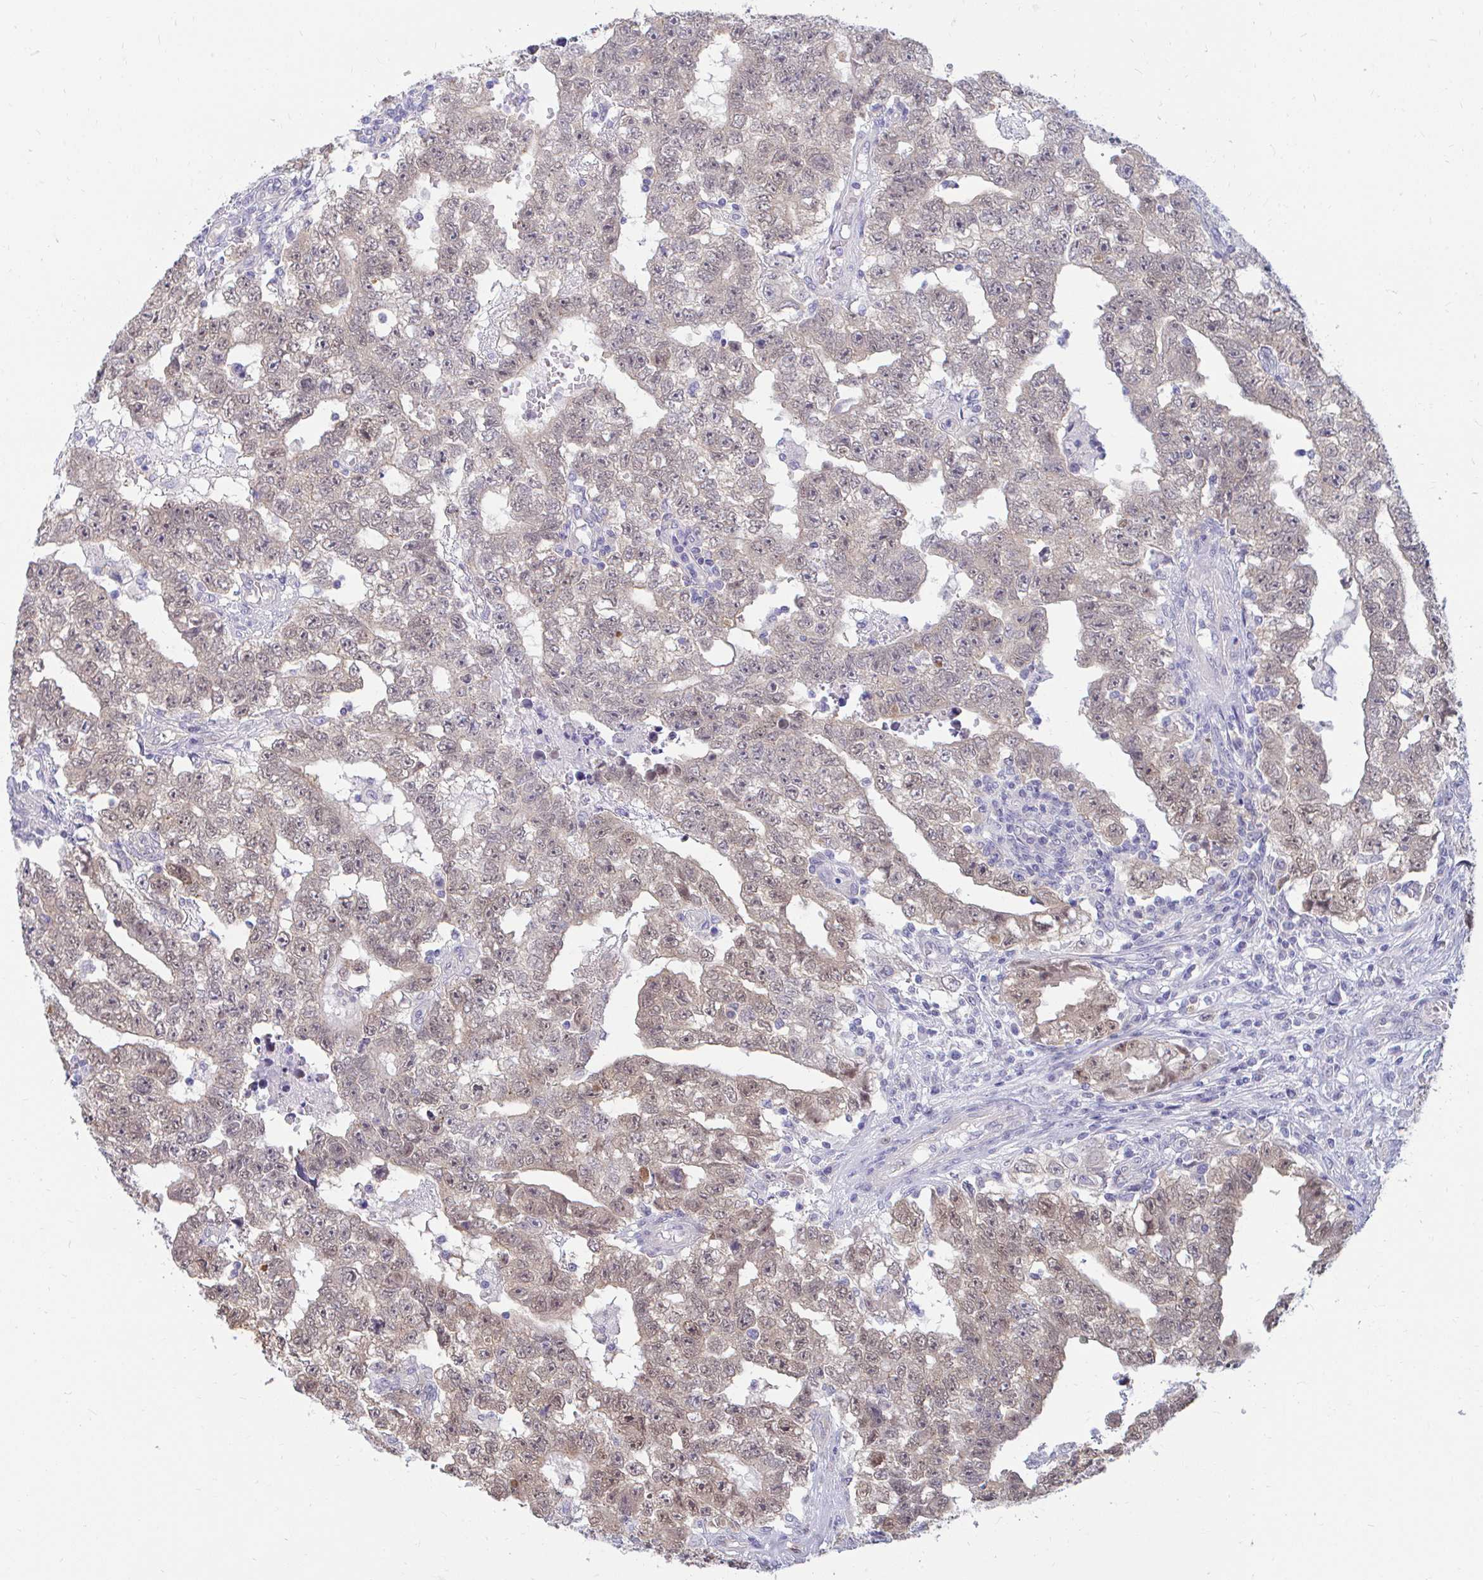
{"staining": {"intensity": "weak", "quantity": "<25%", "location": "cytoplasmic/membranous,nuclear"}, "tissue": "testis cancer", "cell_type": "Tumor cells", "image_type": "cancer", "snomed": [{"axis": "morphology", "description": "Carcinoma, Embryonal, NOS"}, {"axis": "topography", "description": "Testis"}], "caption": "Human testis embryonal carcinoma stained for a protein using immunohistochemistry (IHC) displays no expression in tumor cells.", "gene": "CSE1L", "patient": {"sex": "male", "age": 25}}